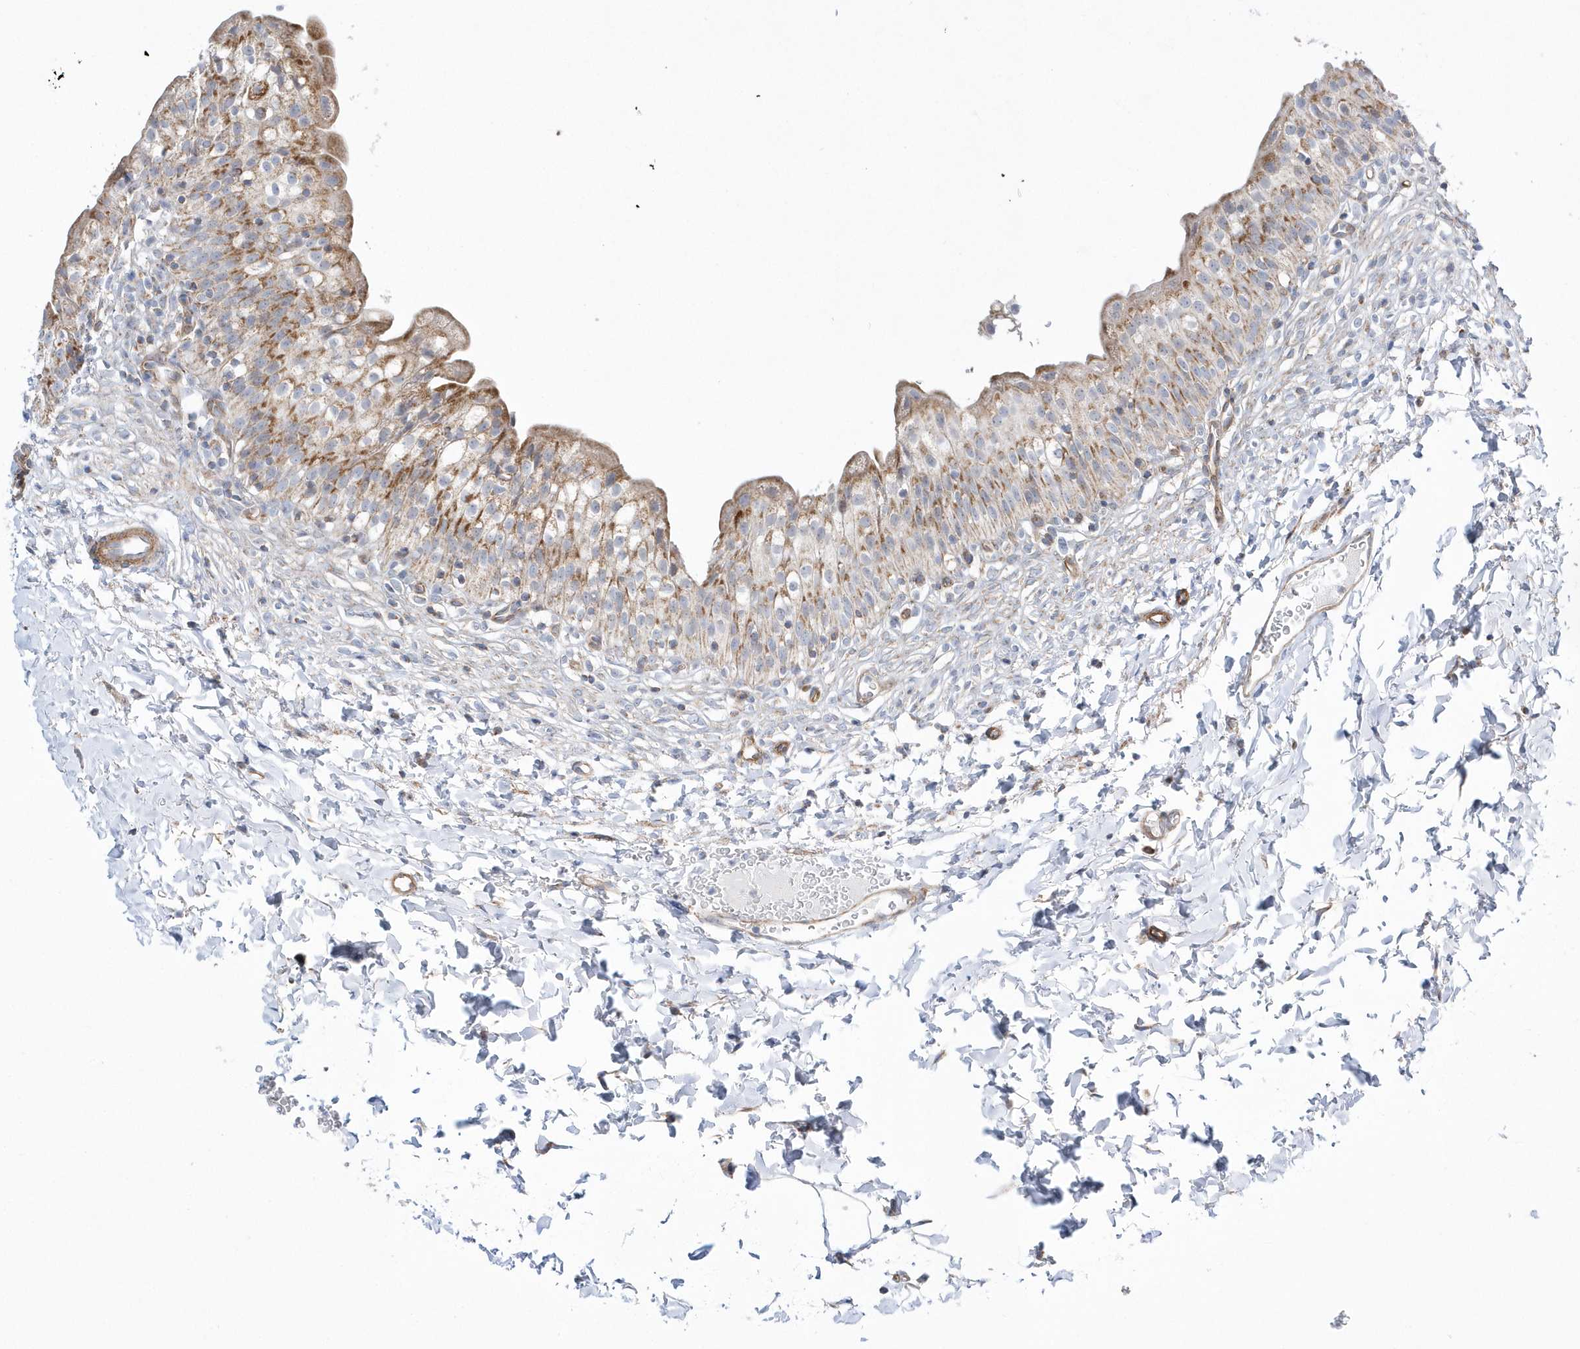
{"staining": {"intensity": "moderate", "quantity": "25%-75%", "location": "cytoplasmic/membranous"}, "tissue": "urinary bladder", "cell_type": "Urothelial cells", "image_type": "normal", "snomed": [{"axis": "morphology", "description": "Normal tissue, NOS"}, {"axis": "topography", "description": "Urinary bladder"}], "caption": "A high-resolution micrograph shows IHC staining of unremarkable urinary bladder, which shows moderate cytoplasmic/membranous expression in approximately 25%-75% of urothelial cells.", "gene": "OPA1", "patient": {"sex": "male", "age": 55}}